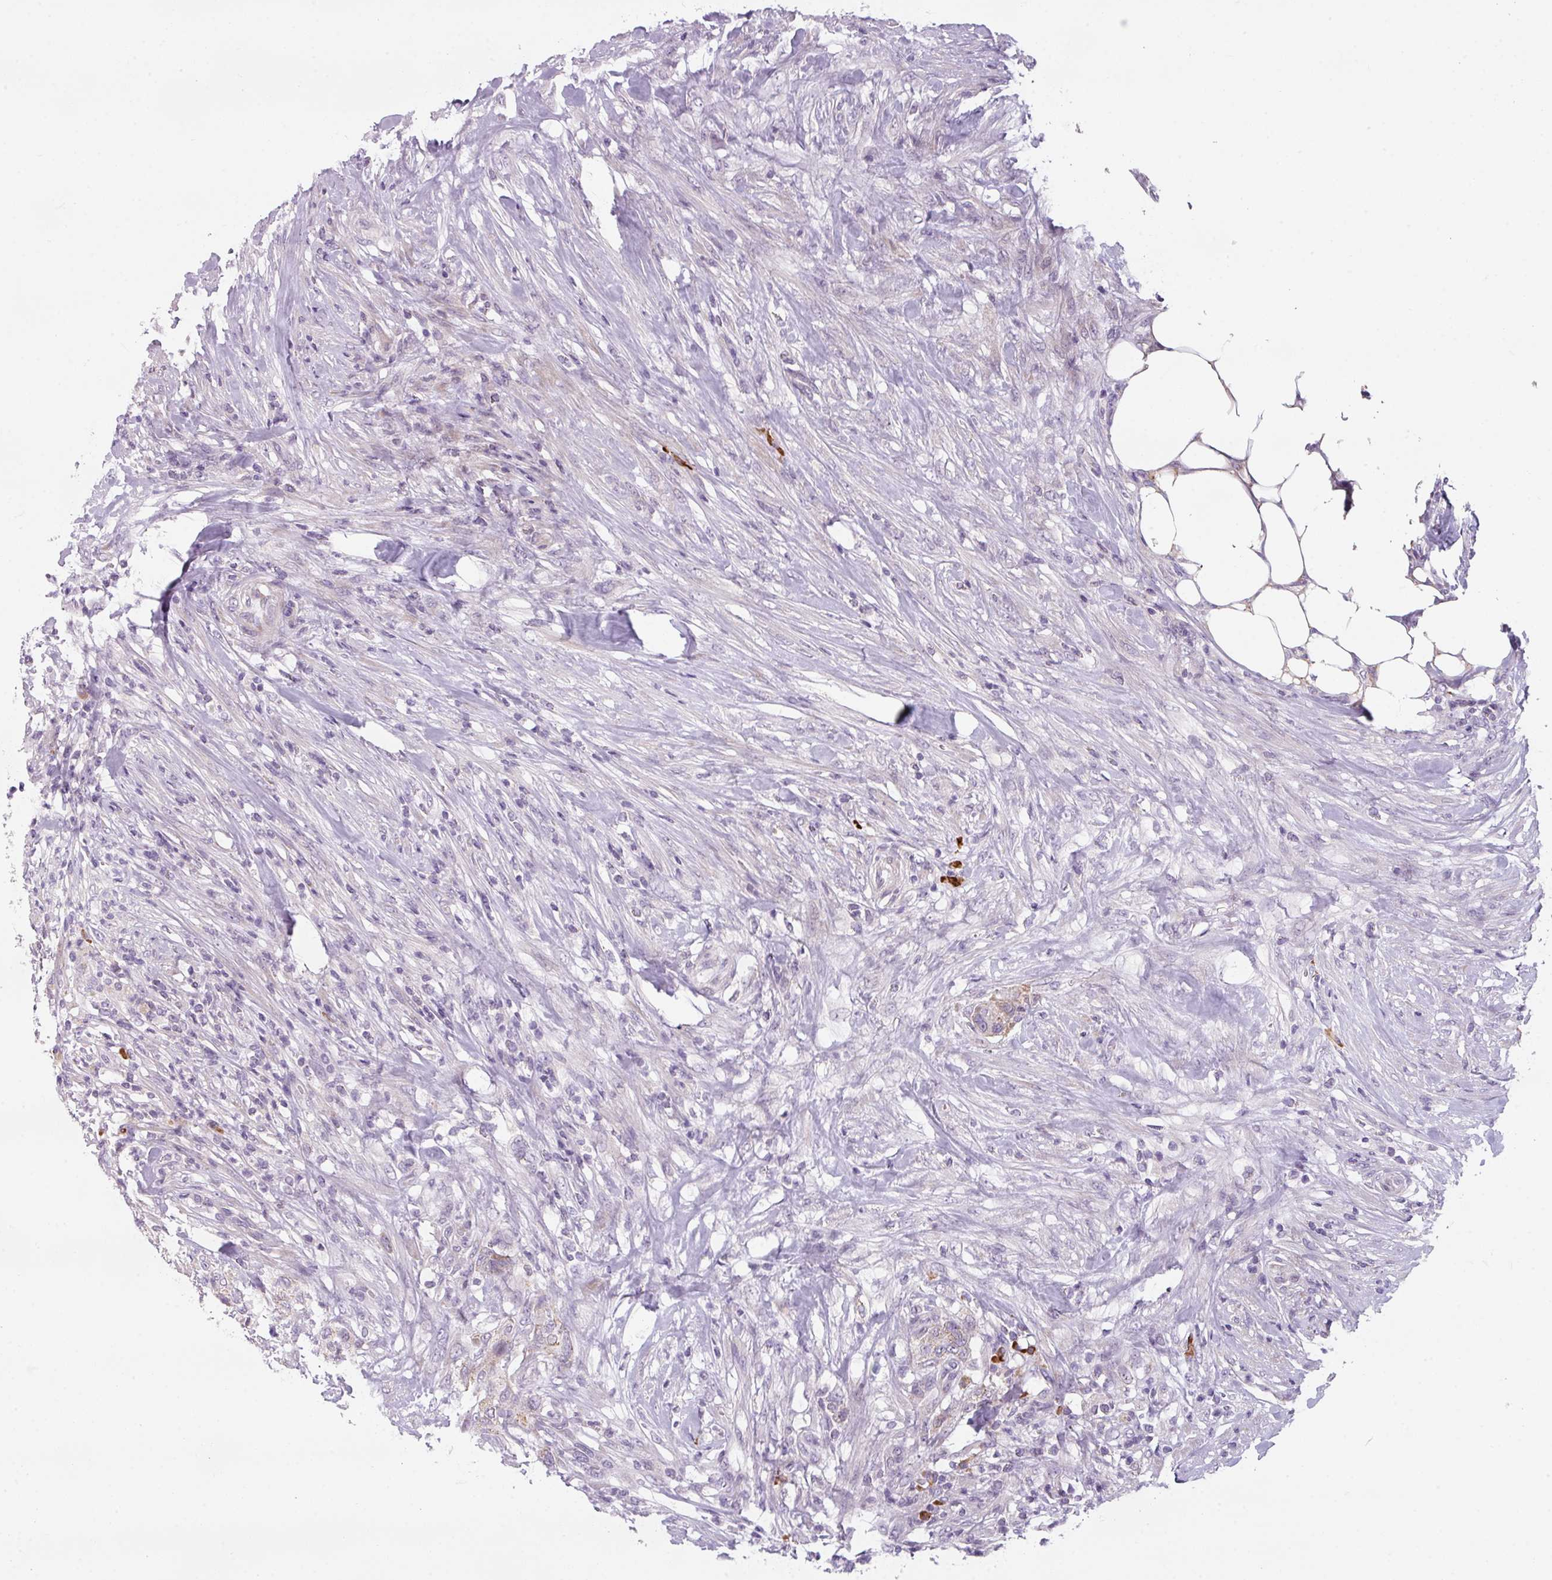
{"staining": {"intensity": "weak", "quantity": "25%-75%", "location": "cytoplasmic/membranous"}, "tissue": "urothelial cancer", "cell_type": "Tumor cells", "image_type": "cancer", "snomed": [{"axis": "morphology", "description": "Urothelial carcinoma, High grade"}, {"axis": "topography", "description": "Urinary bladder"}], "caption": "This image shows IHC staining of human high-grade urothelial carcinoma, with low weak cytoplasmic/membranous expression in approximately 25%-75% of tumor cells.", "gene": "C2orf68", "patient": {"sex": "male", "age": 35}}